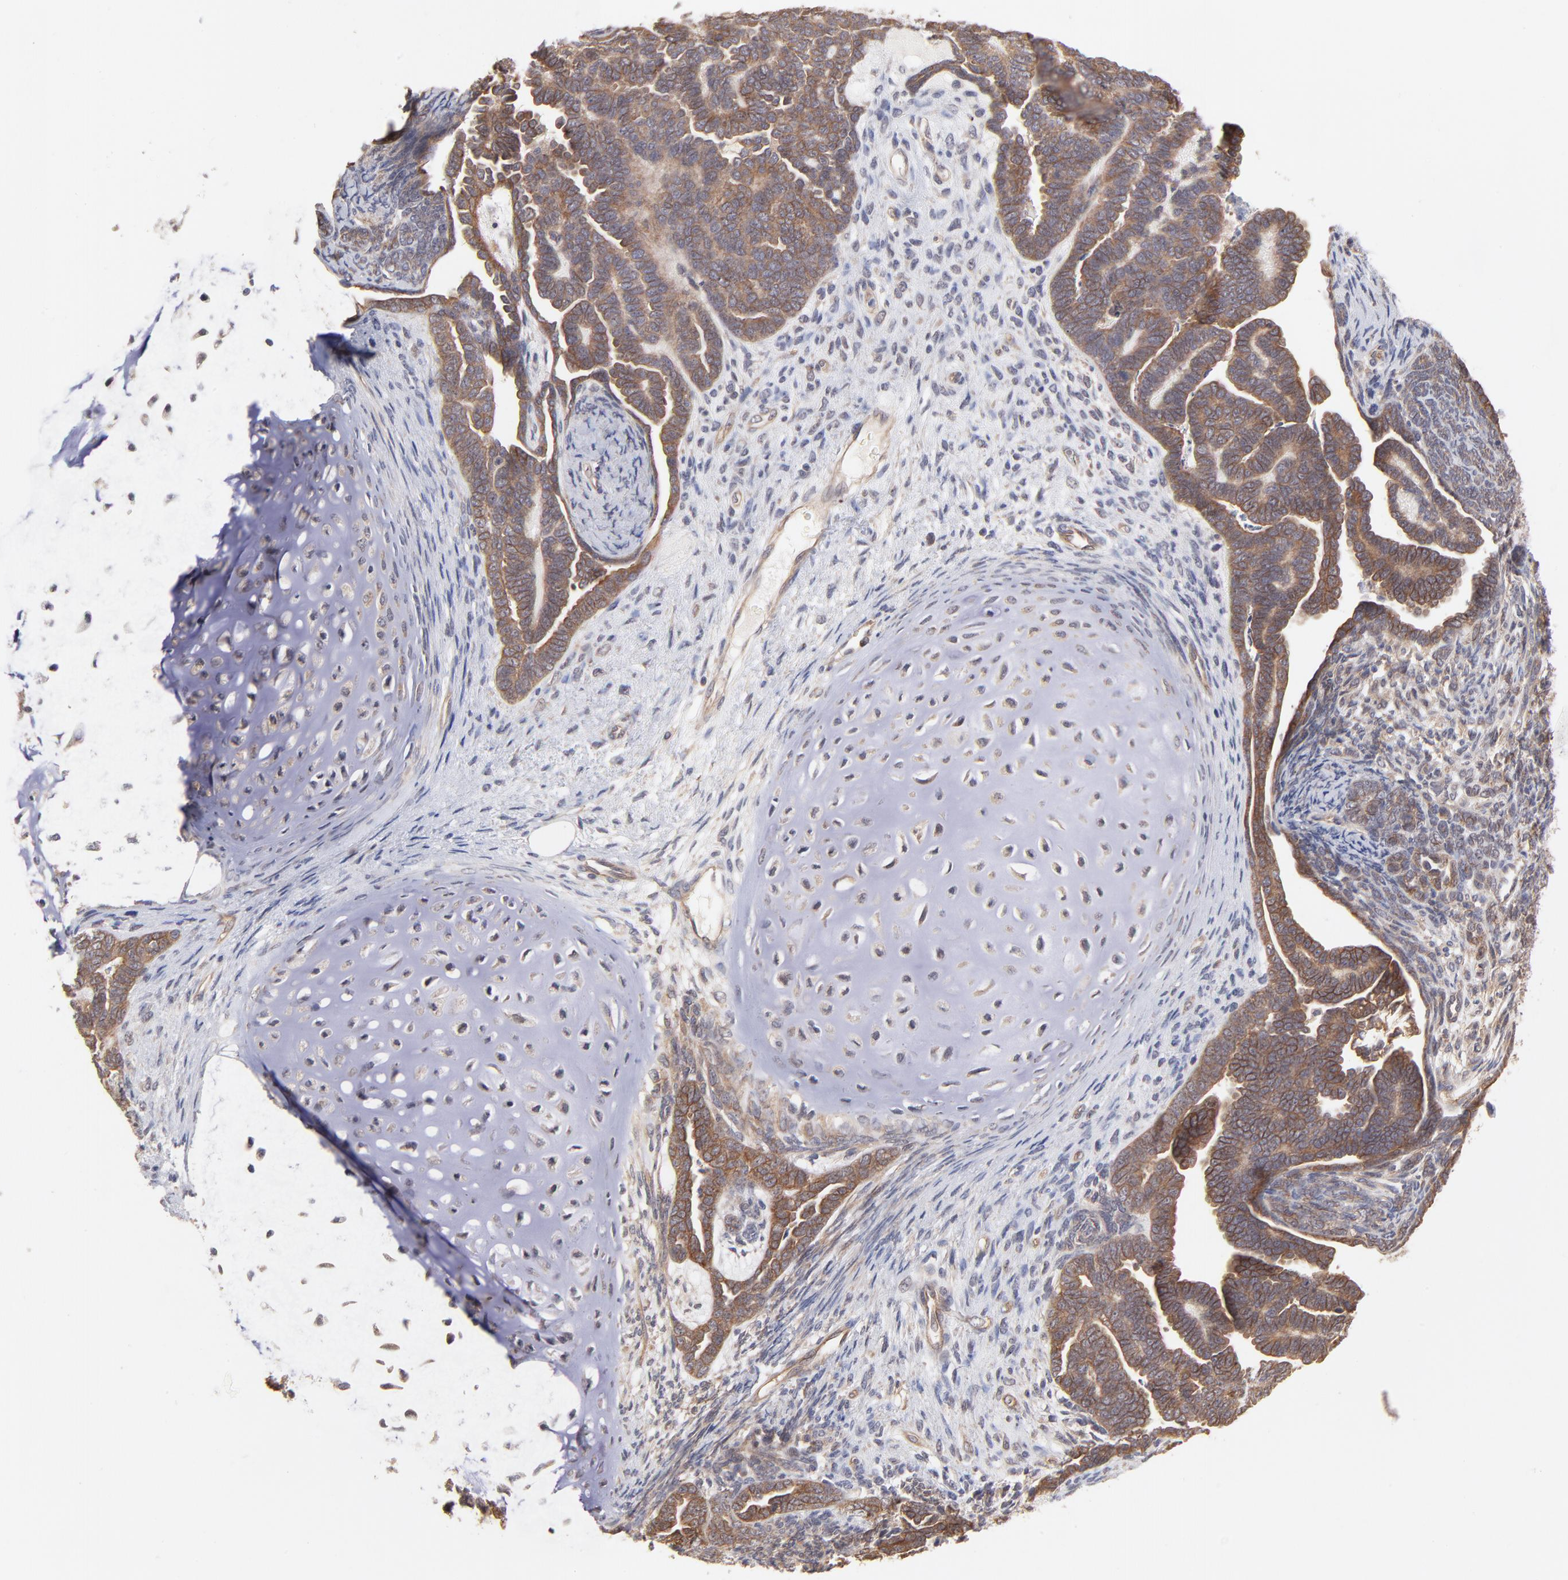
{"staining": {"intensity": "moderate", "quantity": ">75%", "location": "cytoplasmic/membranous"}, "tissue": "endometrial cancer", "cell_type": "Tumor cells", "image_type": "cancer", "snomed": [{"axis": "morphology", "description": "Neoplasm, malignant, NOS"}, {"axis": "topography", "description": "Endometrium"}], "caption": "Neoplasm (malignant) (endometrial) was stained to show a protein in brown. There is medium levels of moderate cytoplasmic/membranous expression in about >75% of tumor cells.", "gene": "STAP2", "patient": {"sex": "female", "age": 74}}